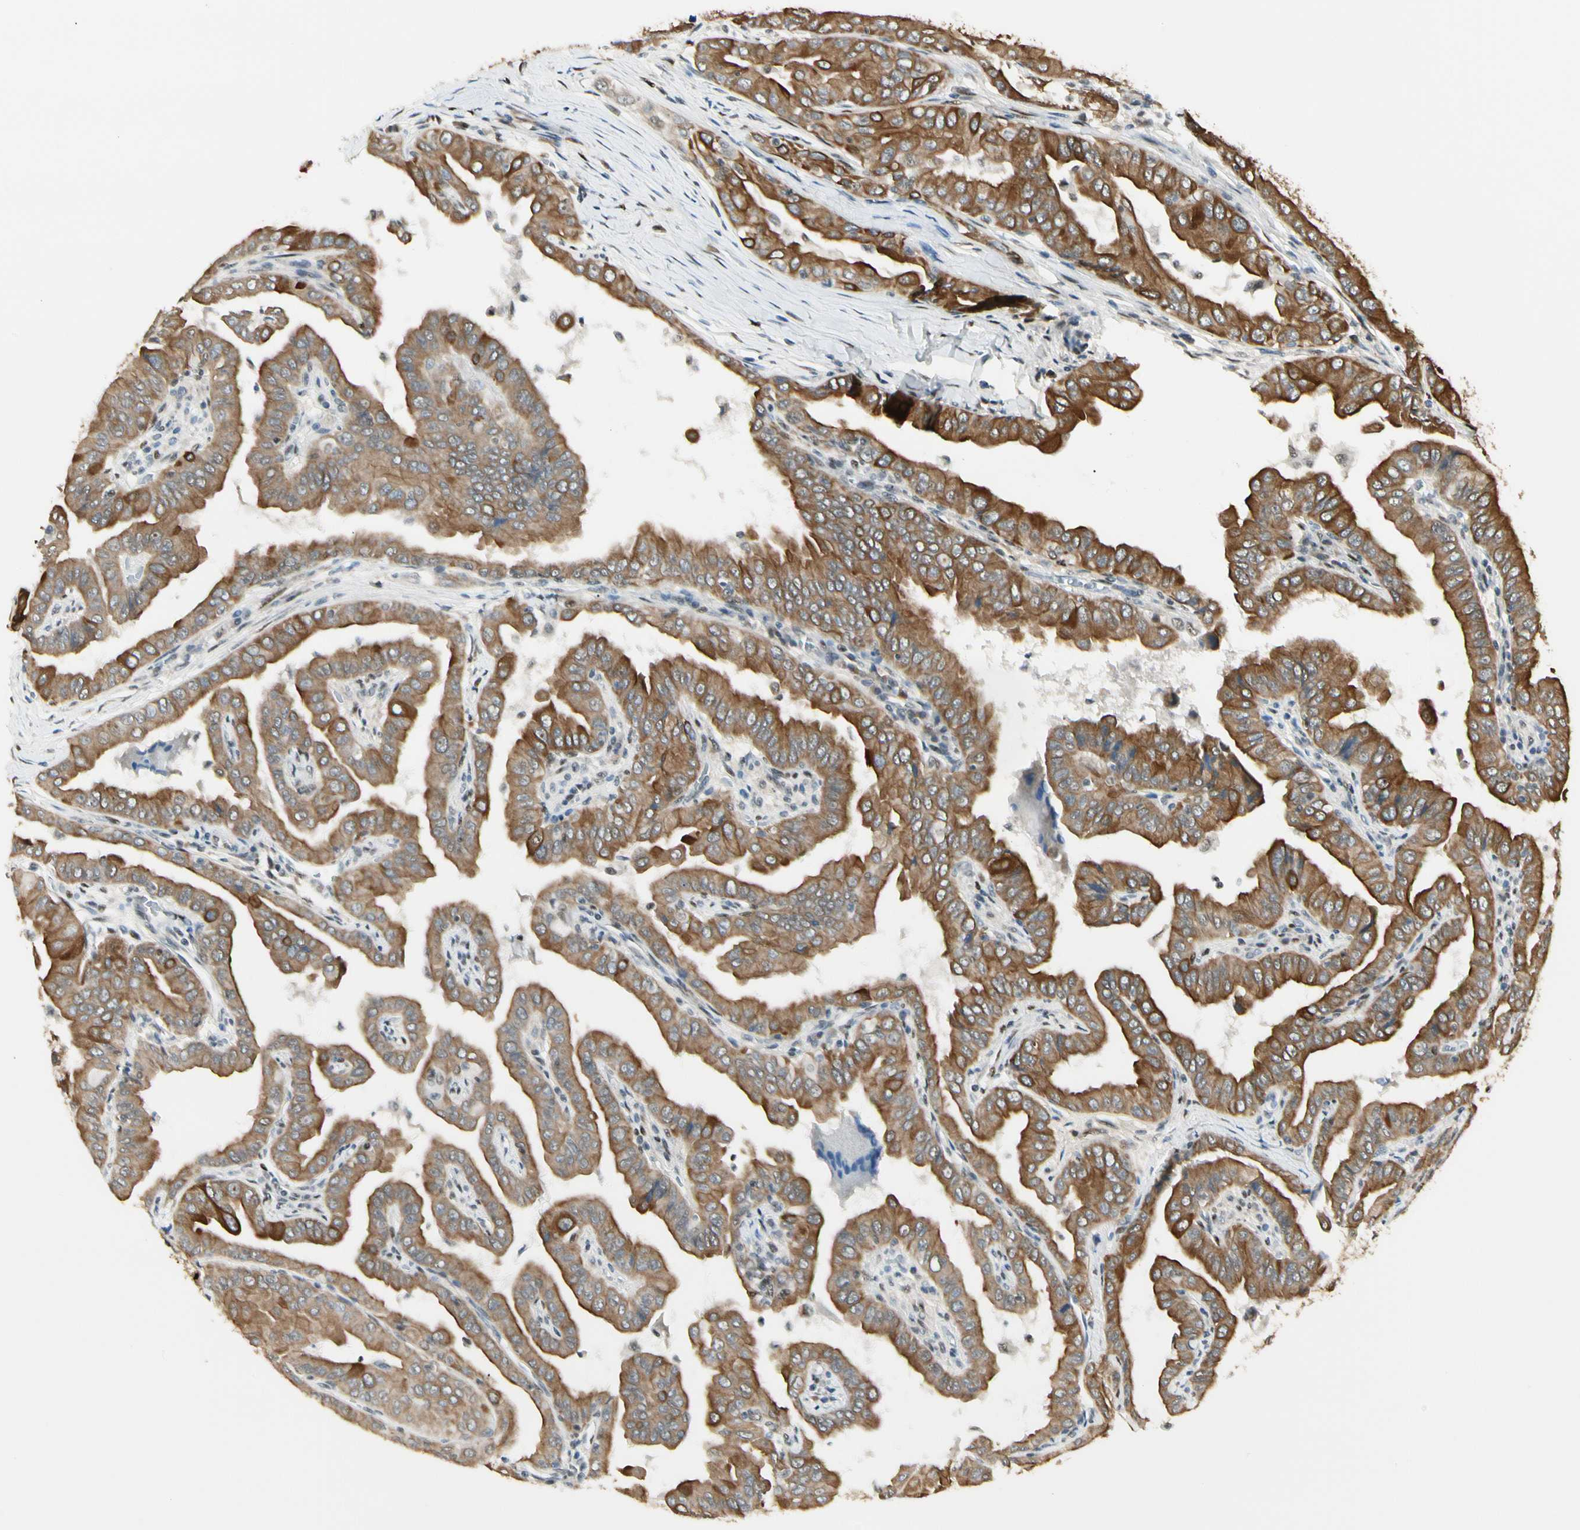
{"staining": {"intensity": "moderate", "quantity": ">75%", "location": "cytoplasmic/membranous"}, "tissue": "thyroid cancer", "cell_type": "Tumor cells", "image_type": "cancer", "snomed": [{"axis": "morphology", "description": "Papillary adenocarcinoma, NOS"}, {"axis": "topography", "description": "Thyroid gland"}], "caption": "Immunohistochemical staining of human papillary adenocarcinoma (thyroid) demonstrates moderate cytoplasmic/membranous protein positivity in about >75% of tumor cells. Nuclei are stained in blue.", "gene": "ATXN1", "patient": {"sex": "male", "age": 33}}